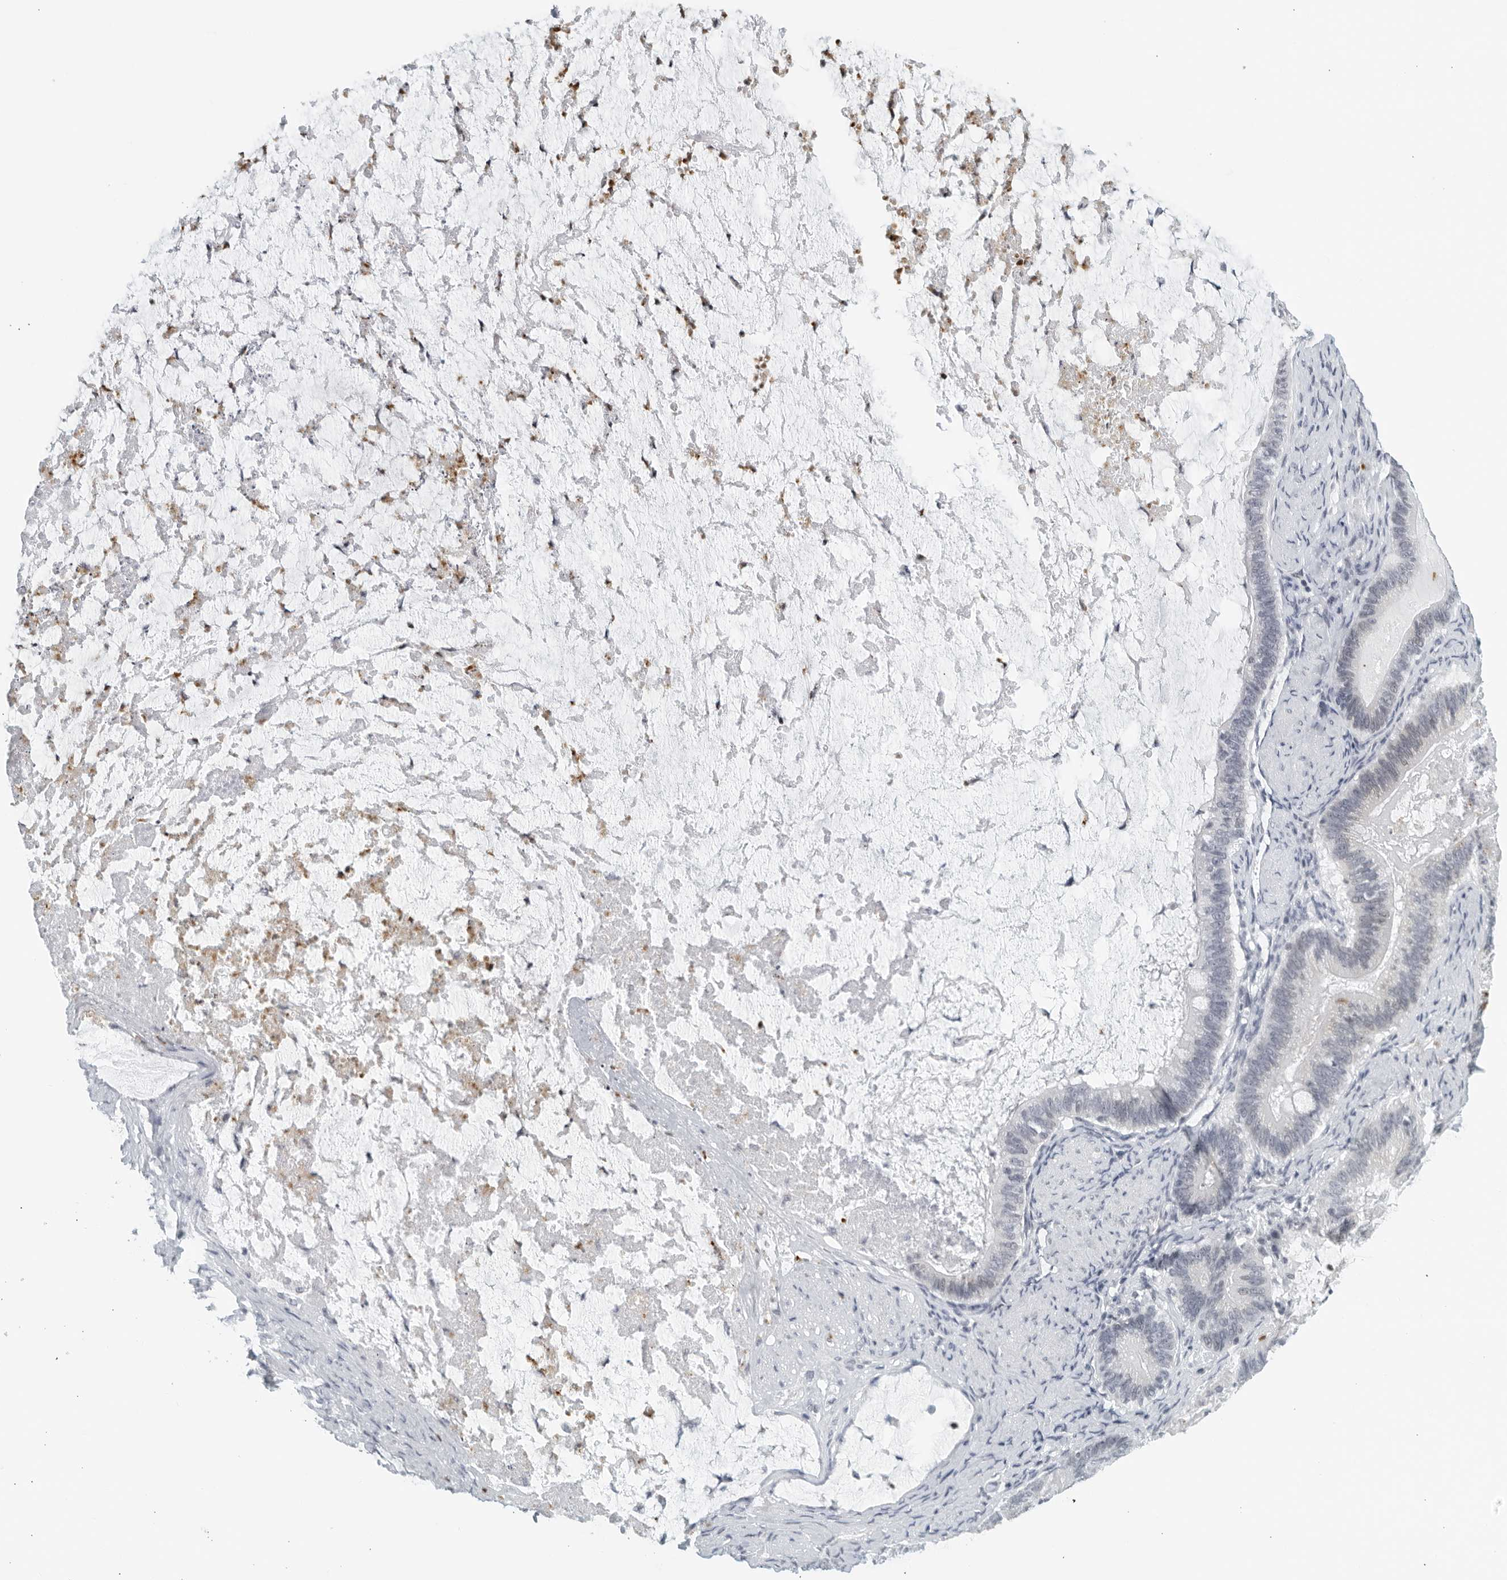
{"staining": {"intensity": "negative", "quantity": "none", "location": "none"}, "tissue": "ovarian cancer", "cell_type": "Tumor cells", "image_type": "cancer", "snomed": [{"axis": "morphology", "description": "Cystadenocarcinoma, mucinous, NOS"}, {"axis": "topography", "description": "Ovary"}], "caption": "Immunohistochemical staining of ovarian mucinous cystadenocarcinoma shows no significant expression in tumor cells.", "gene": "KLK7", "patient": {"sex": "female", "age": 61}}